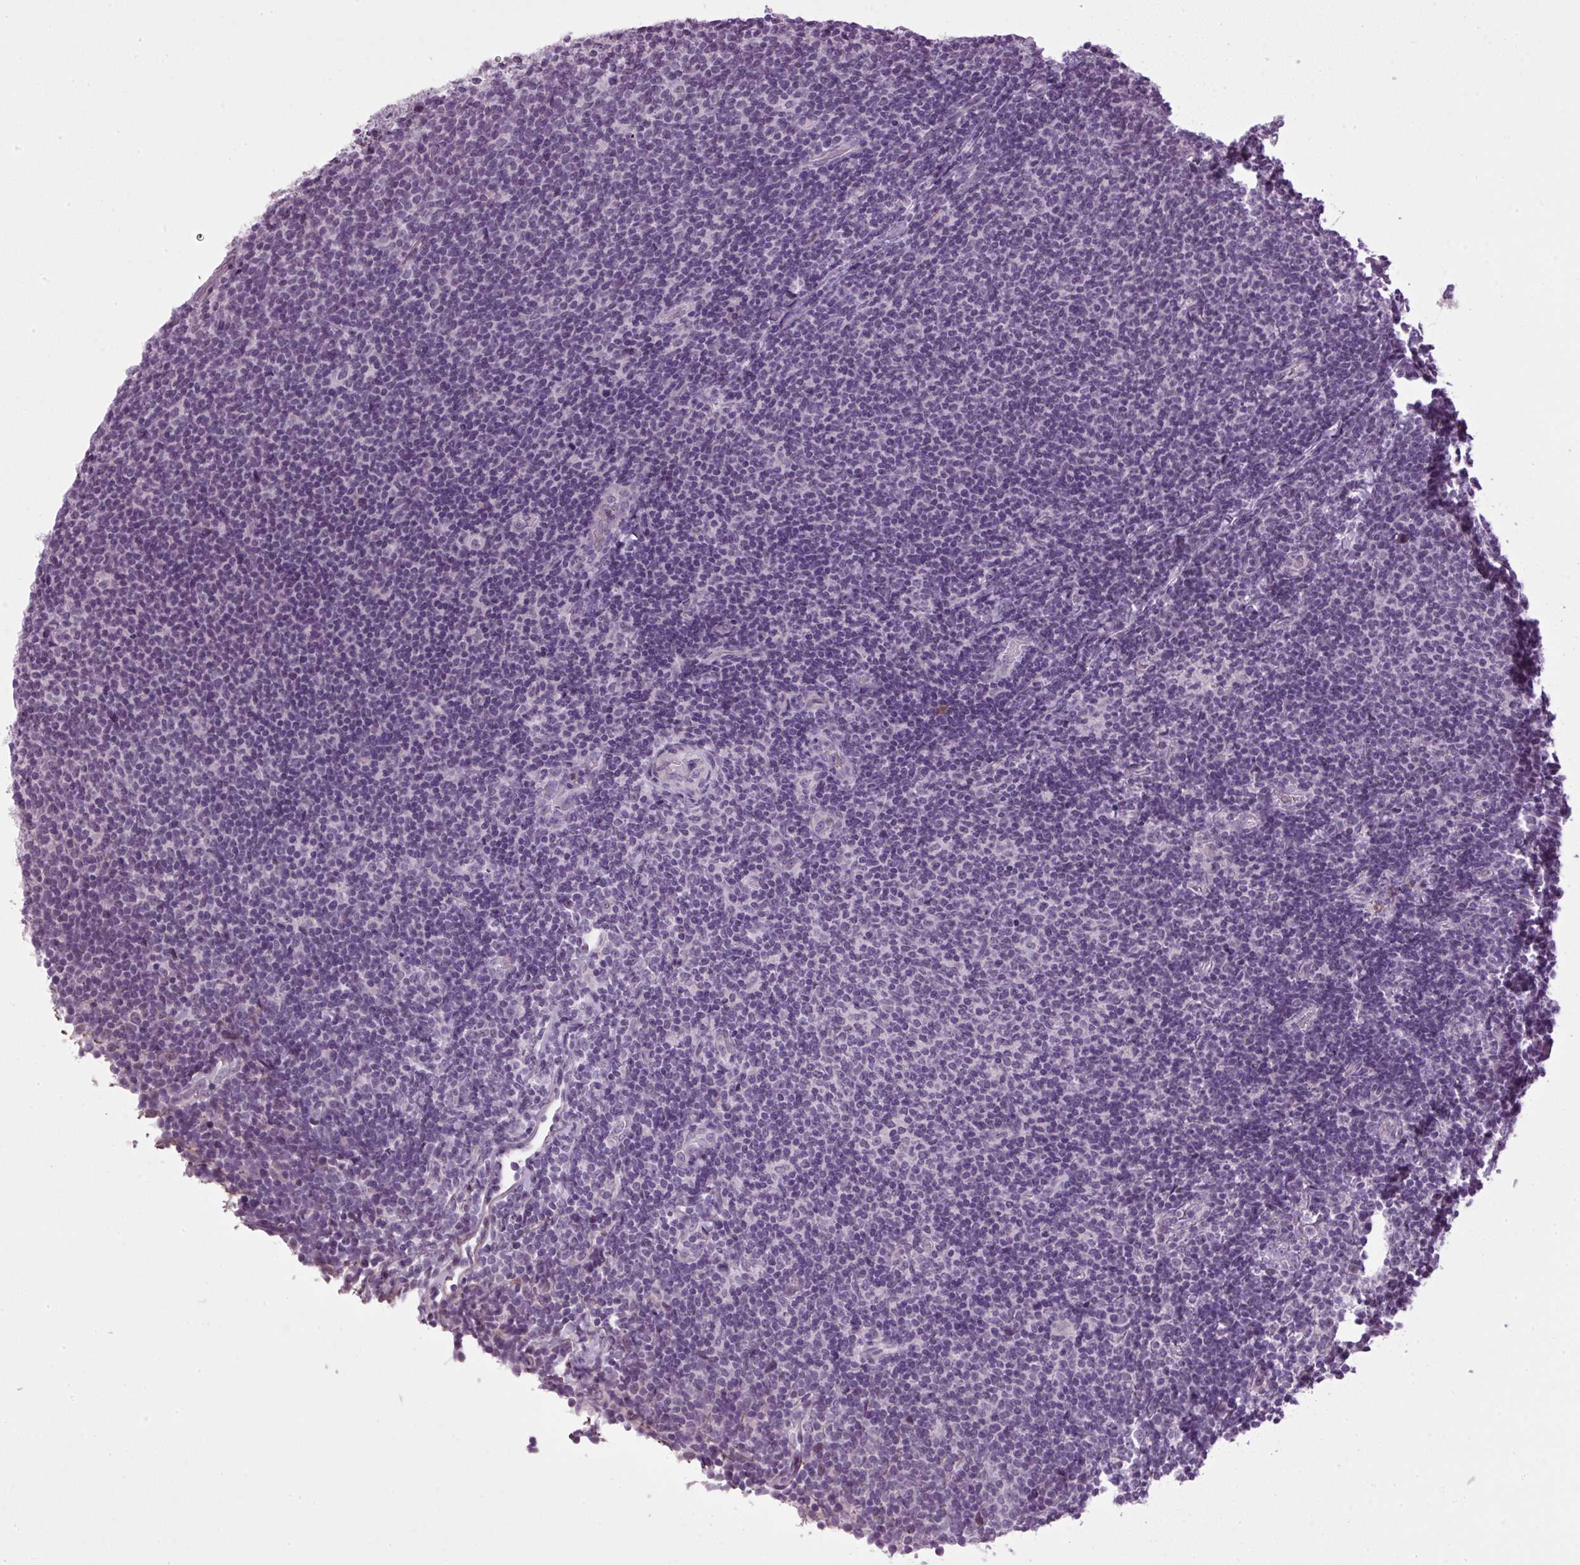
{"staining": {"intensity": "negative", "quantity": "none", "location": "none"}, "tissue": "lymphoma", "cell_type": "Tumor cells", "image_type": "cancer", "snomed": [{"axis": "morphology", "description": "Malignant lymphoma, non-Hodgkin's type, Low grade"}, {"axis": "topography", "description": "Lymph node"}], "caption": "IHC histopathology image of neoplastic tissue: human lymphoma stained with DAB (3,3'-diaminobenzidine) exhibits no significant protein positivity in tumor cells.", "gene": "A1CF", "patient": {"sex": "male", "age": 52}}